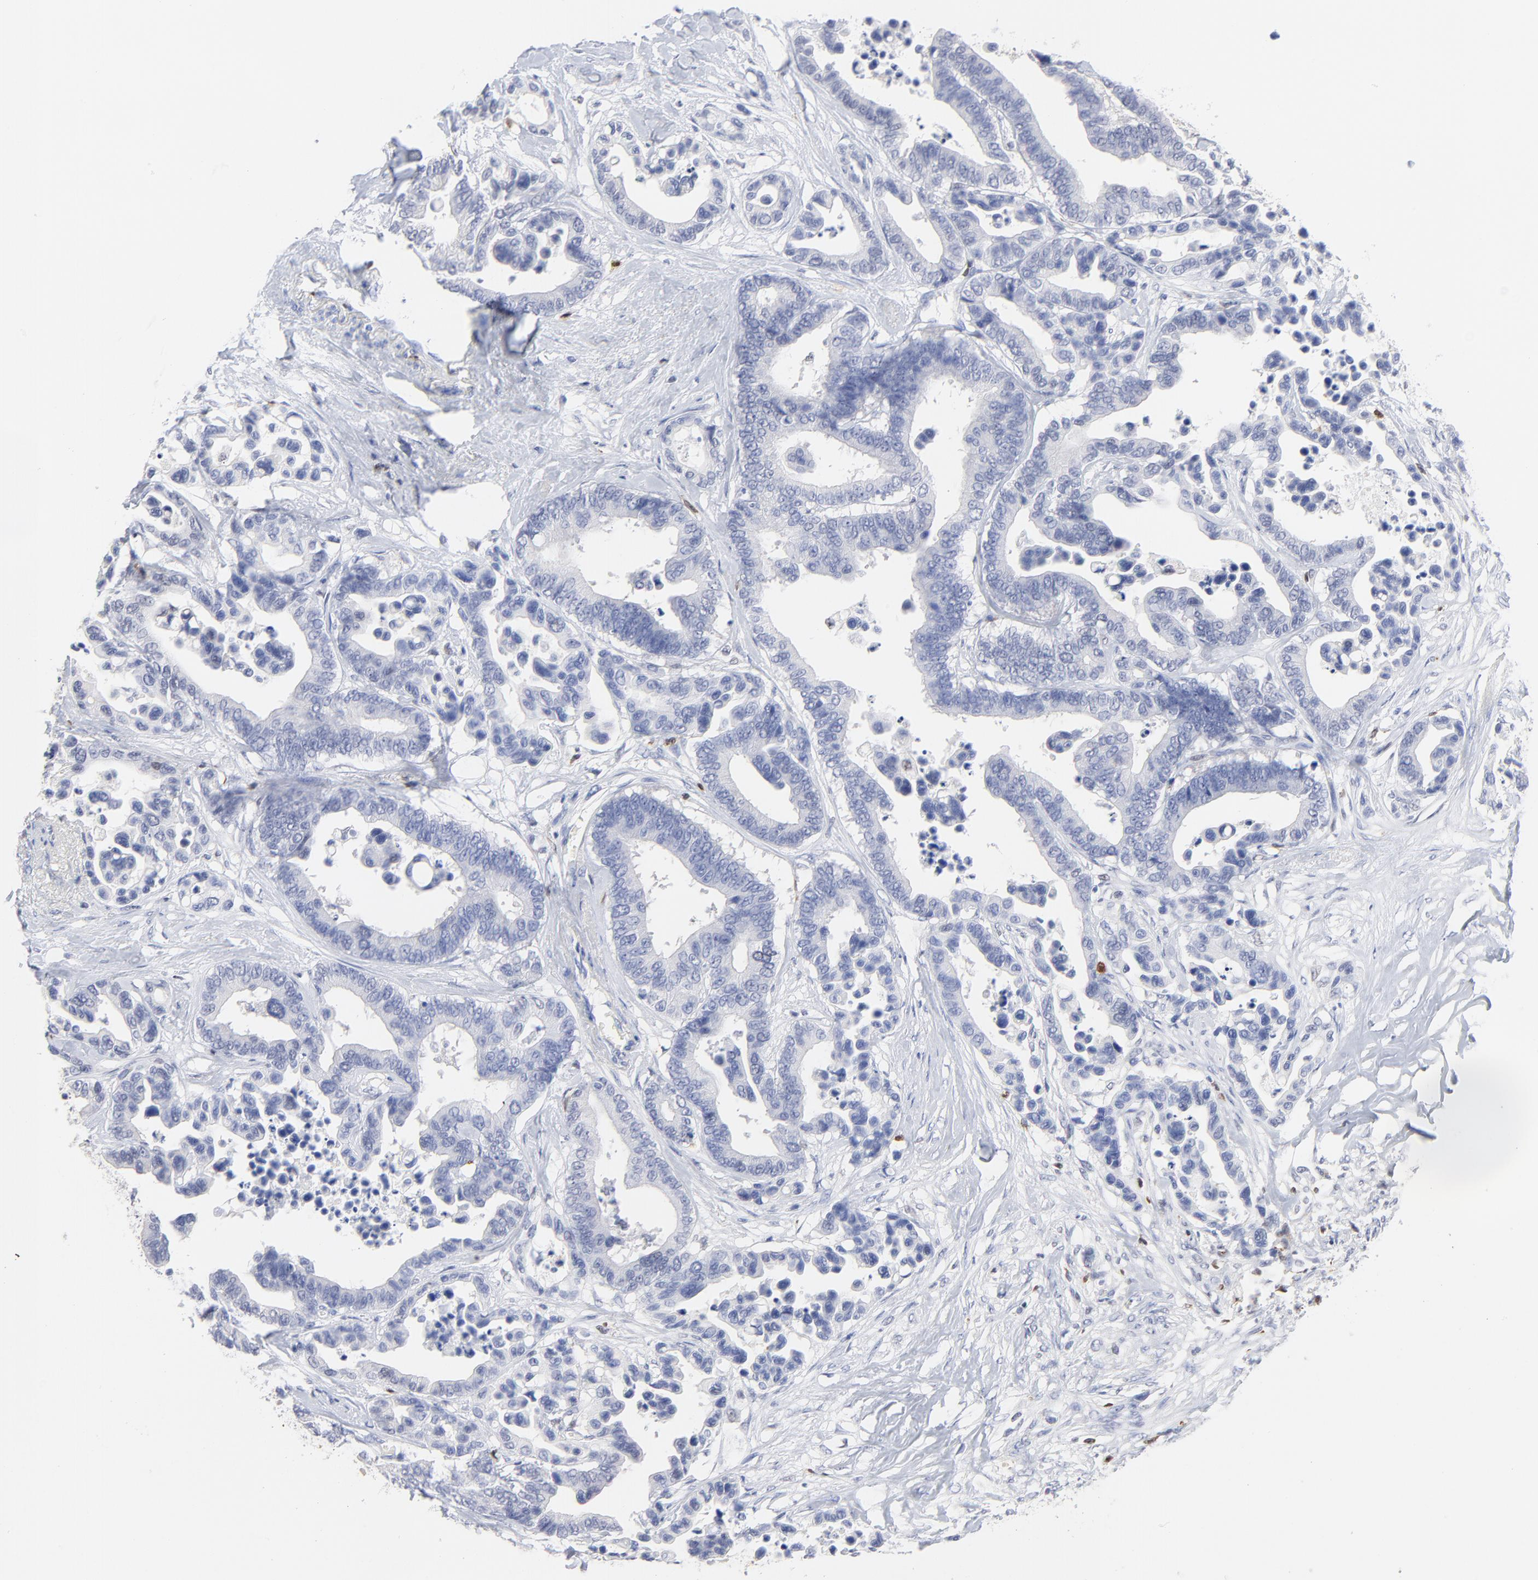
{"staining": {"intensity": "negative", "quantity": "none", "location": "none"}, "tissue": "colorectal cancer", "cell_type": "Tumor cells", "image_type": "cancer", "snomed": [{"axis": "morphology", "description": "Adenocarcinoma, NOS"}, {"axis": "topography", "description": "Colon"}], "caption": "A photomicrograph of human colorectal adenocarcinoma is negative for staining in tumor cells.", "gene": "ZAP70", "patient": {"sex": "male", "age": 82}}